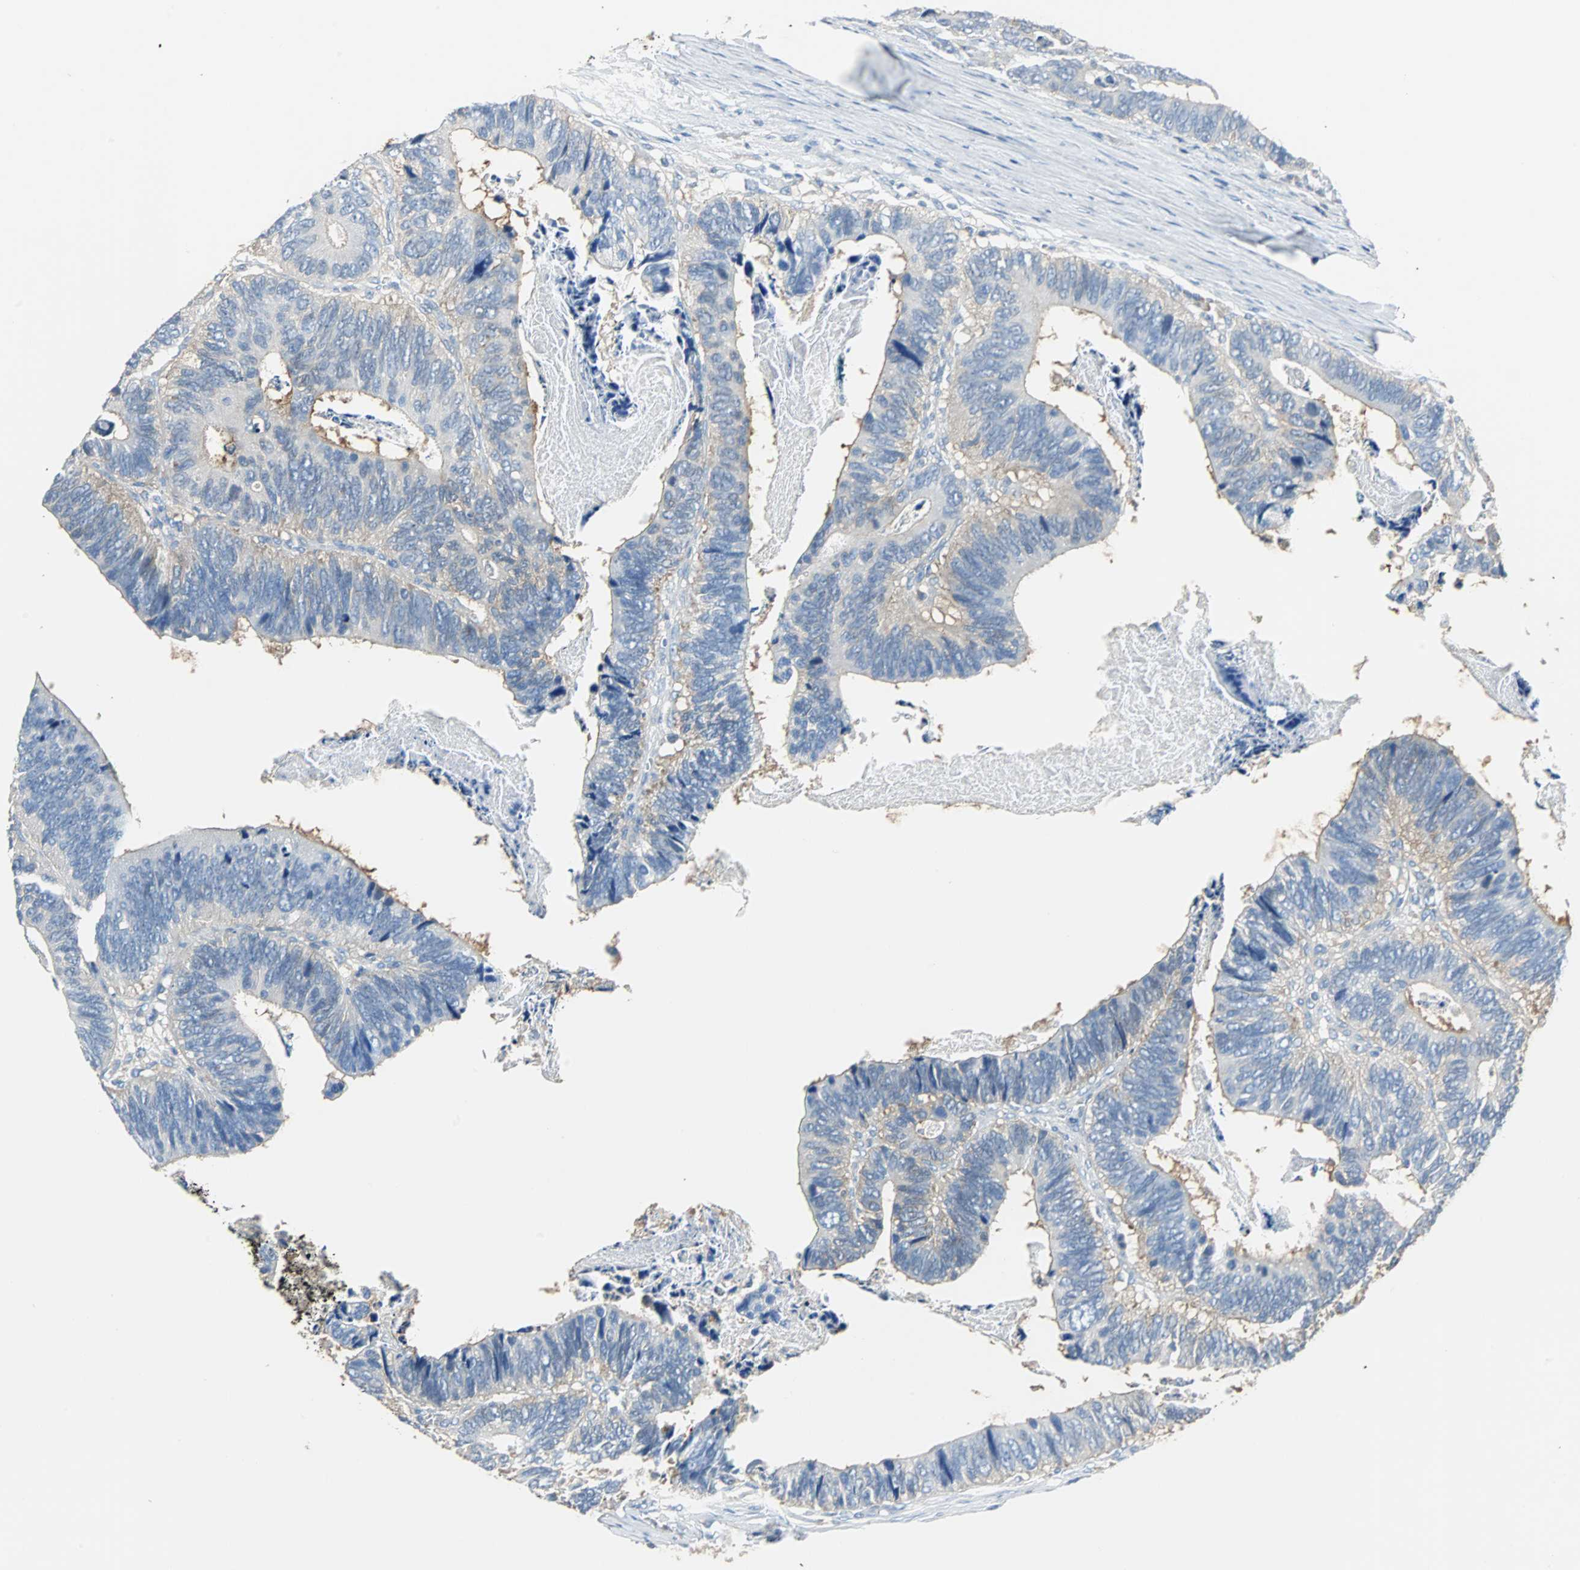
{"staining": {"intensity": "negative", "quantity": "none", "location": "none"}, "tissue": "colorectal cancer", "cell_type": "Tumor cells", "image_type": "cancer", "snomed": [{"axis": "morphology", "description": "Adenocarcinoma, NOS"}, {"axis": "topography", "description": "Colon"}], "caption": "Immunohistochemistry of human colorectal cancer displays no positivity in tumor cells.", "gene": "TSC22D4", "patient": {"sex": "male", "age": 72}}